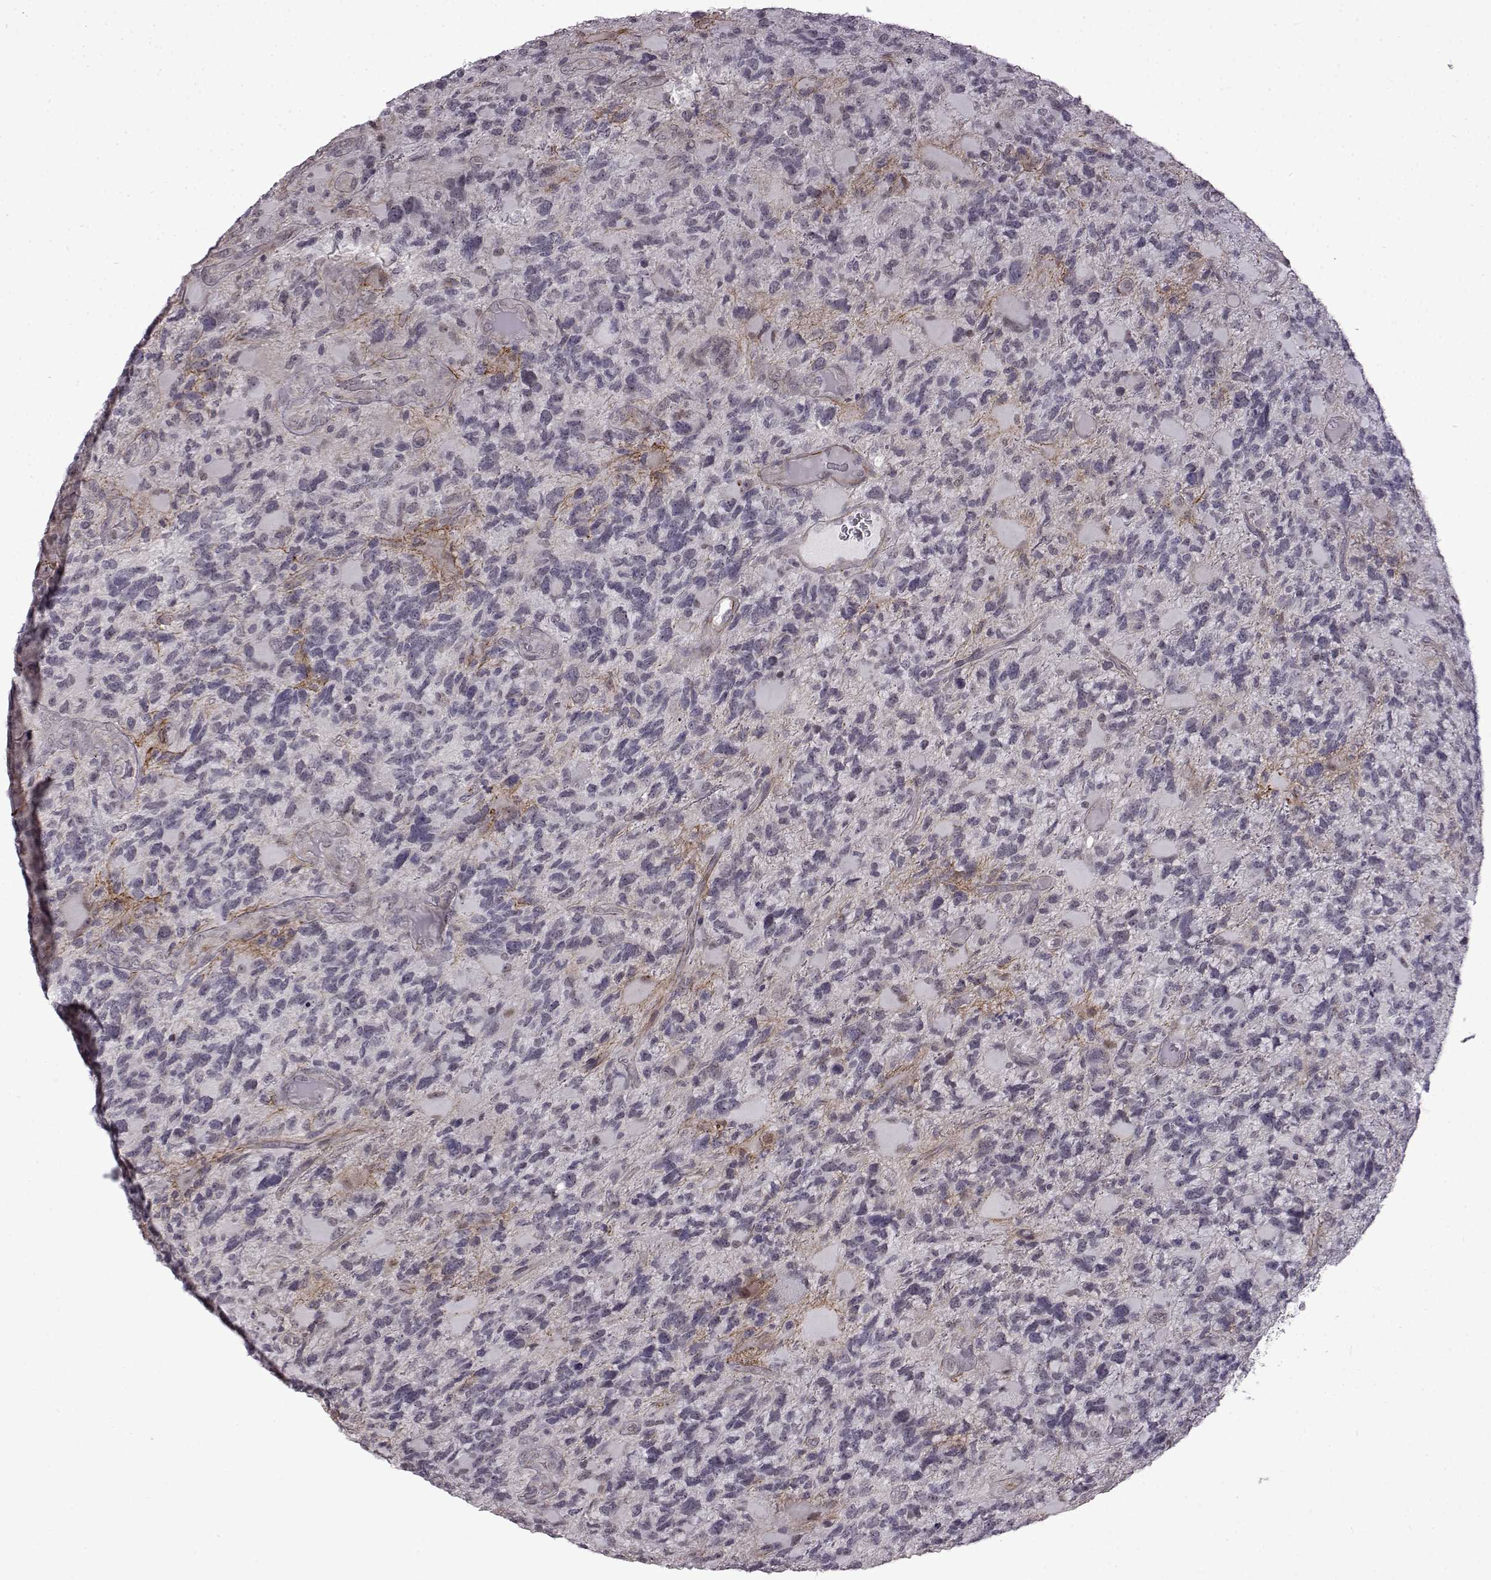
{"staining": {"intensity": "negative", "quantity": "none", "location": "none"}, "tissue": "glioma", "cell_type": "Tumor cells", "image_type": "cancer", "snomed": [{"axis": "morphology", "description": "Glioma, malignant, High grade"}, {"axis": "topography", "description": "Brain"}], "caption": "Tumor cells are negative for brown protein staining in malignant glioma (high-grade).", "gene": "SYNPO2", "patient": {"sex": "female", "age": 71}}